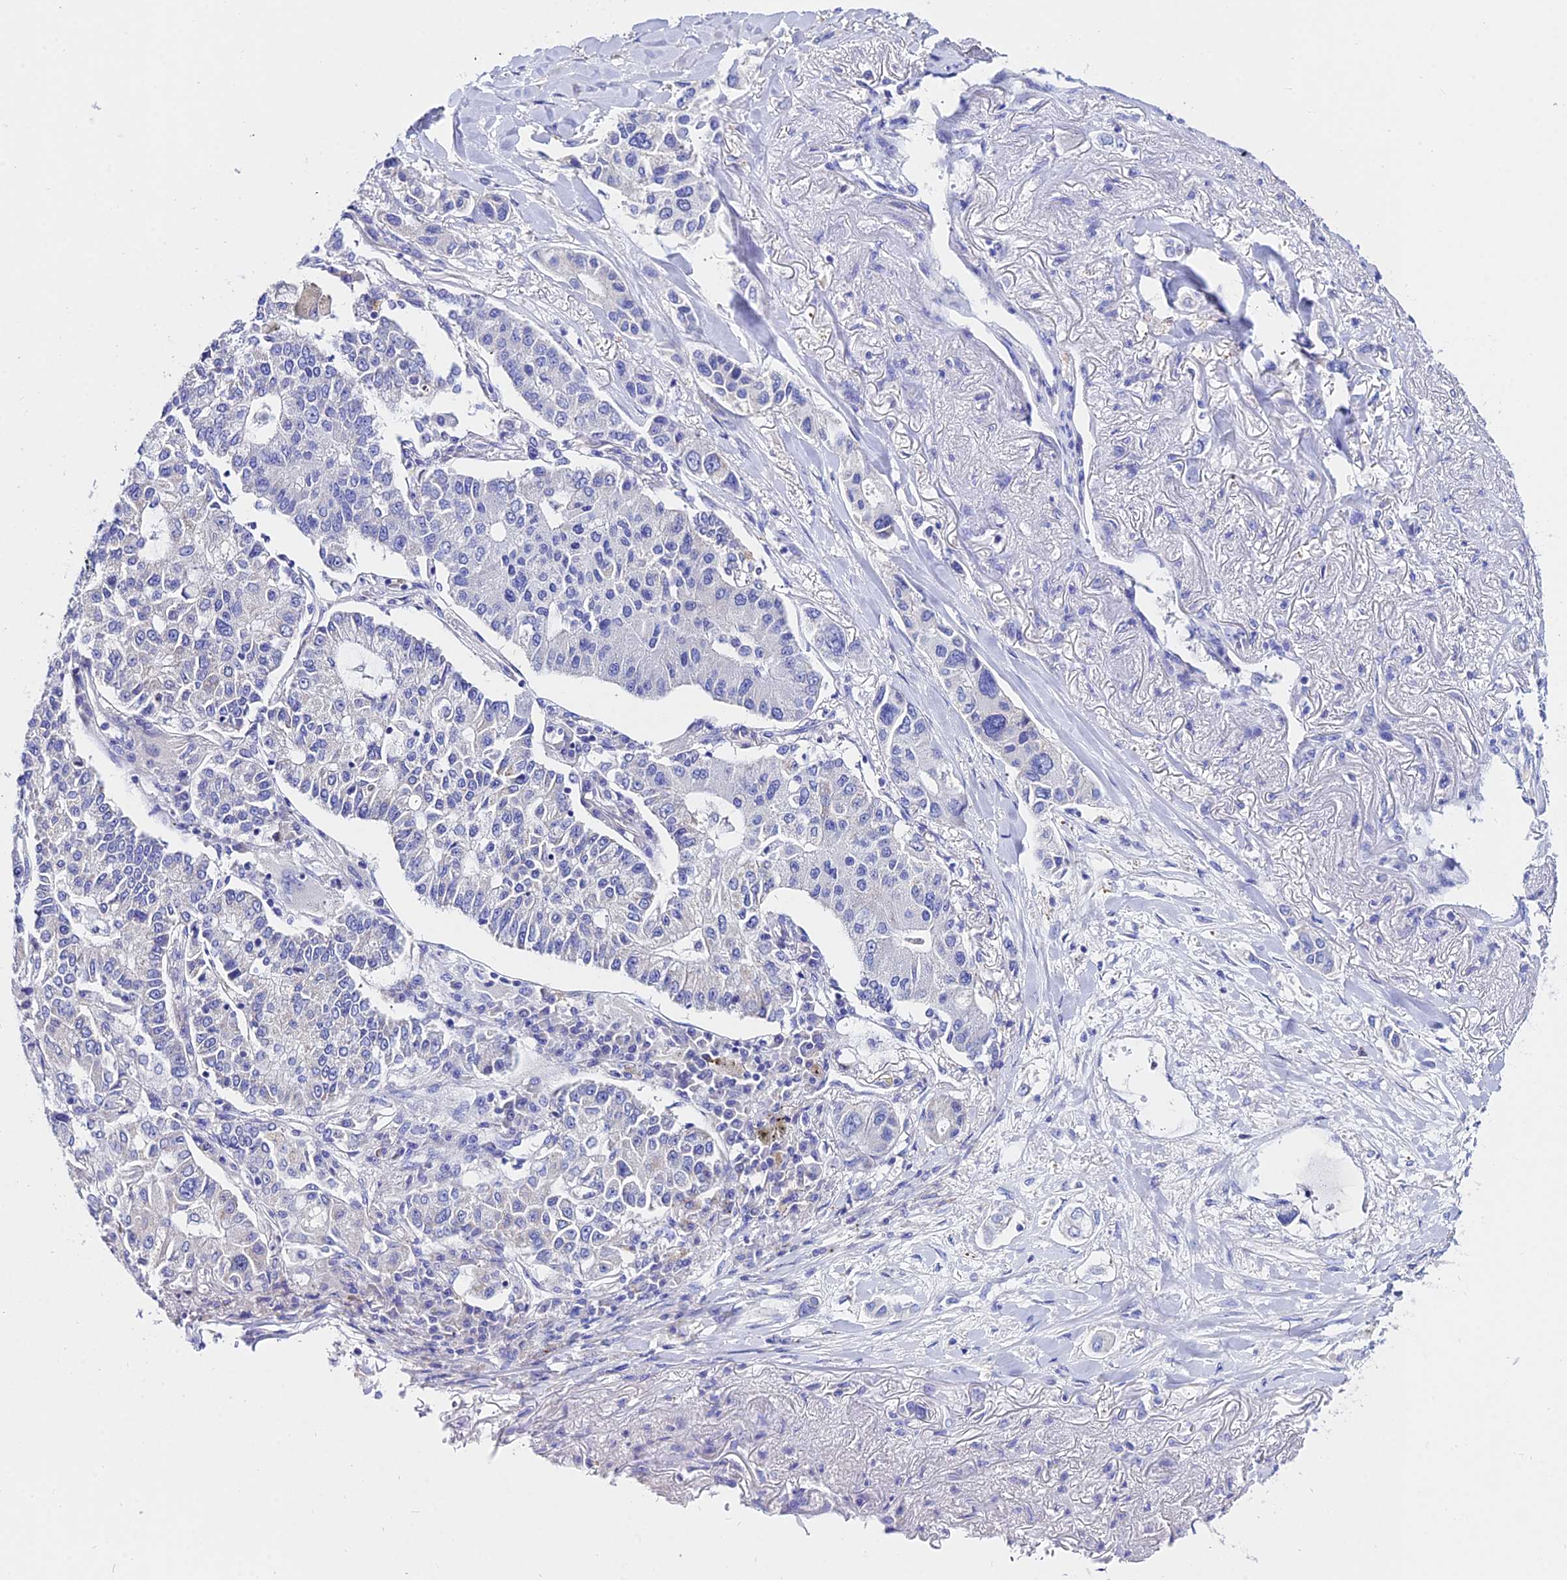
{"staining": {"intensity": "negative", "quantity": "none", "location": "none"}, "tissue": "lung cancer", "cell_type": "Tumor cells", "image_type": "cancer", "snomed": [{"axis": "morphology", "description": "Adenocarcinoma, NOS"}, {"axis": "topography", "description": "Lung"}], "caption": "This is an immunohistochemistry (IHC) micrograph of human adenocarcinoma (lung). There is no expression in tumor cells.", "gene": "CEP41", "patient": {"sex": "male", "age": 49}}